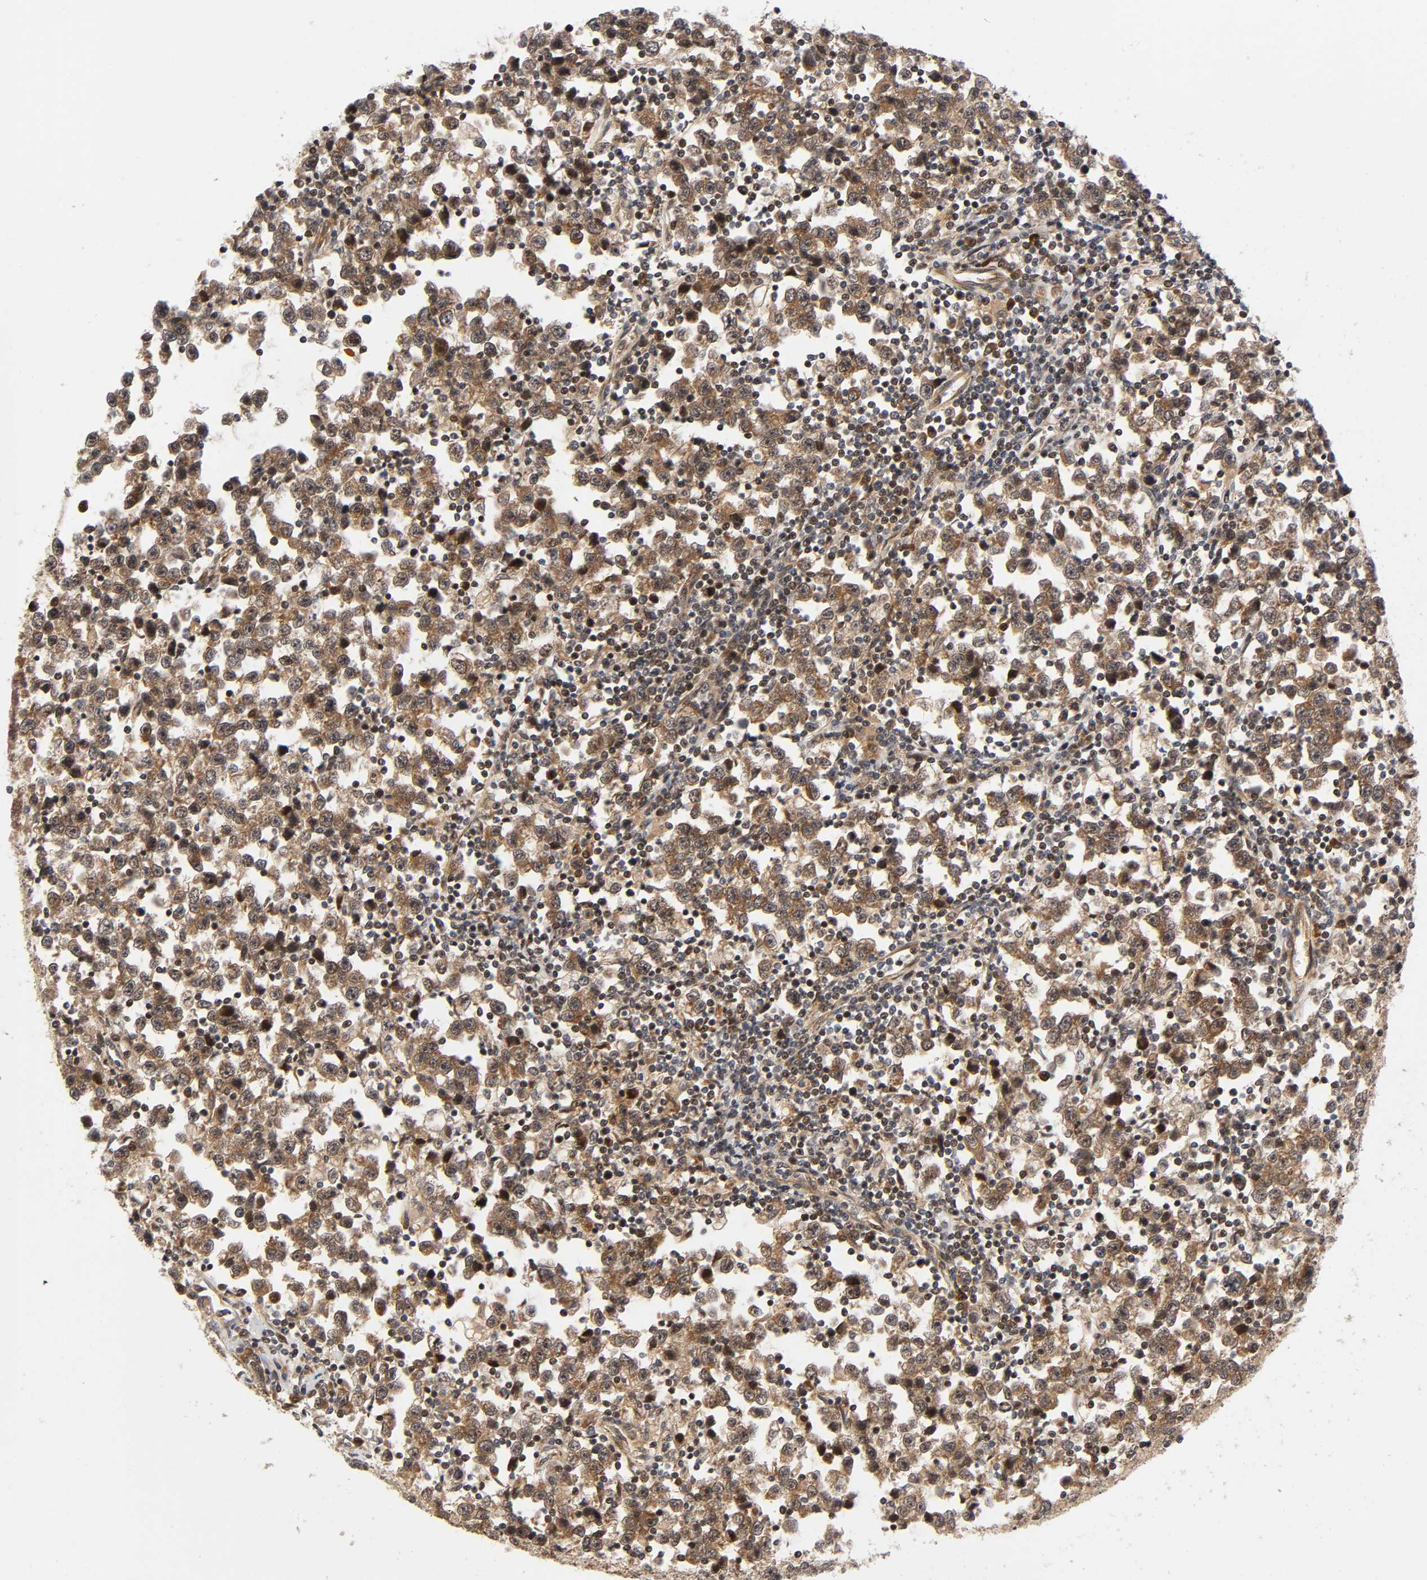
{"staining": {"intensity": "moderate", "quantity": ">75%", "location": "cytoplasmic/membranous"}, "tissue": "testis cancer", "cell_type": "Tumor cells", "image_type": "cancer", "snomed": [{"axis": "morphology", "description": "Seminoma, NOS"}, {"axis": "topography", "description": "Testis"}], "caption": "The immunohistochemical stain labels moderate cytoplasmic/membranous positivity in tumor cells of testis cancer (seminoma) tissue.", "gene": "IQCJ-SCHIP1", "patient": {"sex": "male", "age": 43}}